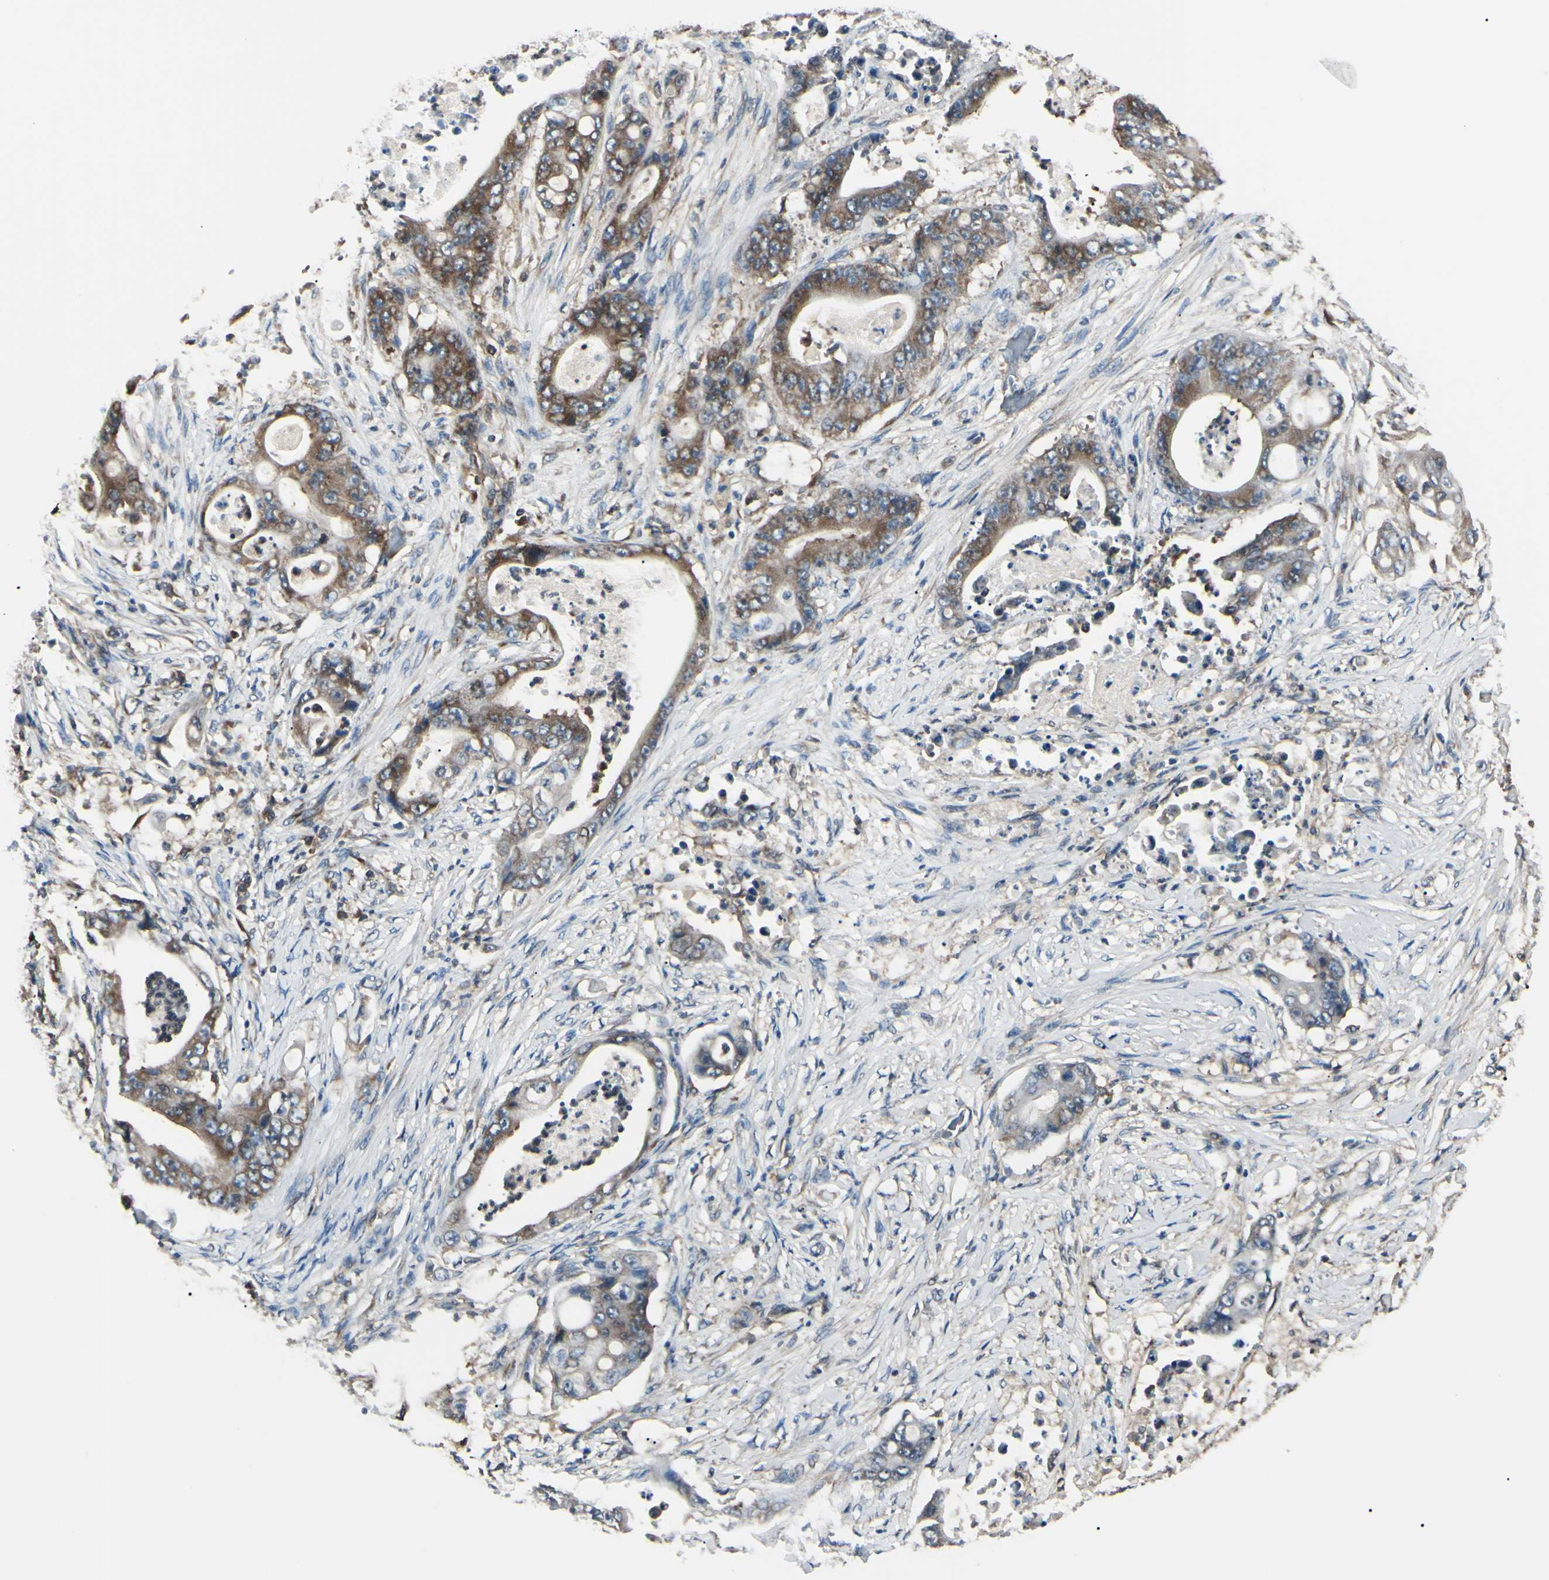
{"staining": {"intensity": "moderate", "quantity": "25%-75%", "location": "cytoplasmic/membranous"}, "tissue": "stomach cancer", "cell_type": "Tumor cells", "image_type": "cancer", "snomed": [{"axis": "morphology", "description": "Adenocarcinoma, NOS"}, {"axis": "topography", "description": "Stomach"}], "caption": "Protein staining exhibits moderate cytoplasmic/membranous expression in about 25%-75% of tumor cells in stomach cancer.", "gene": "MAPRE1", "patient": {"sex": "female", "age": 73}}